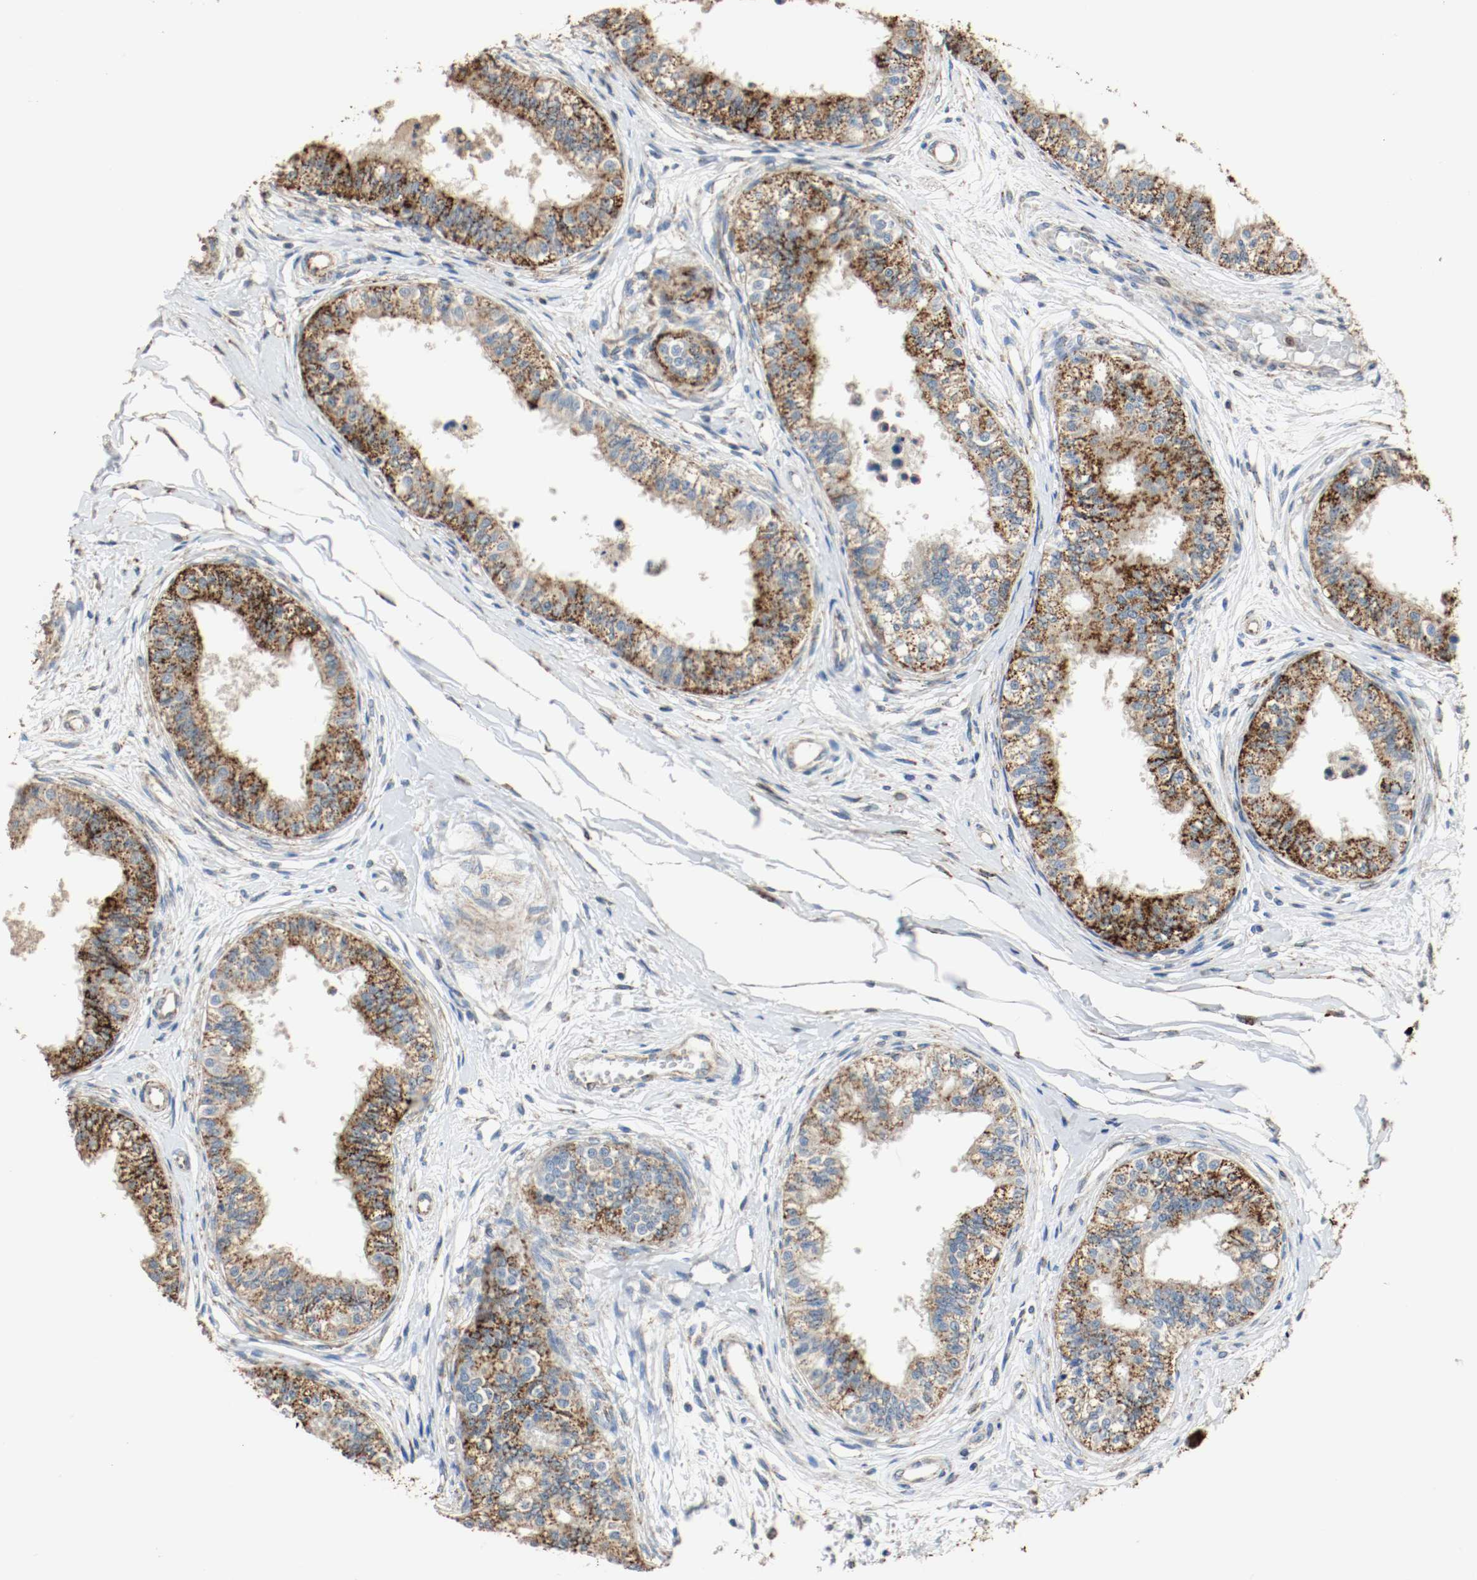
{"staining": {"intensity": "strong", "quantity": ">75%", "location": "cytoplasmic/membranous"}, "tissue": "epididymis", "cell_type": "Glandular cells", "image_type": "normal", "snomed": [{"axis": "morphology", "description": "Normal tissue, NOS"}, {"axis": "morphology", "description": "Adenocarcinoma, metastatic, NOS"}, {"axis": "topography", "description": "Testis"}, {"axis": "topography", "description": "Epididymis"}], "caption": "Epididymis was stained to show a protein in brown. There is high levels of strong cytoplasmic/membranous staining in about >75% of glandular cells. (IHC, brightfield microscopy, high magnification).", "gene": "ALDH4A1", "patient": {"sex": "male", "age": 26}}